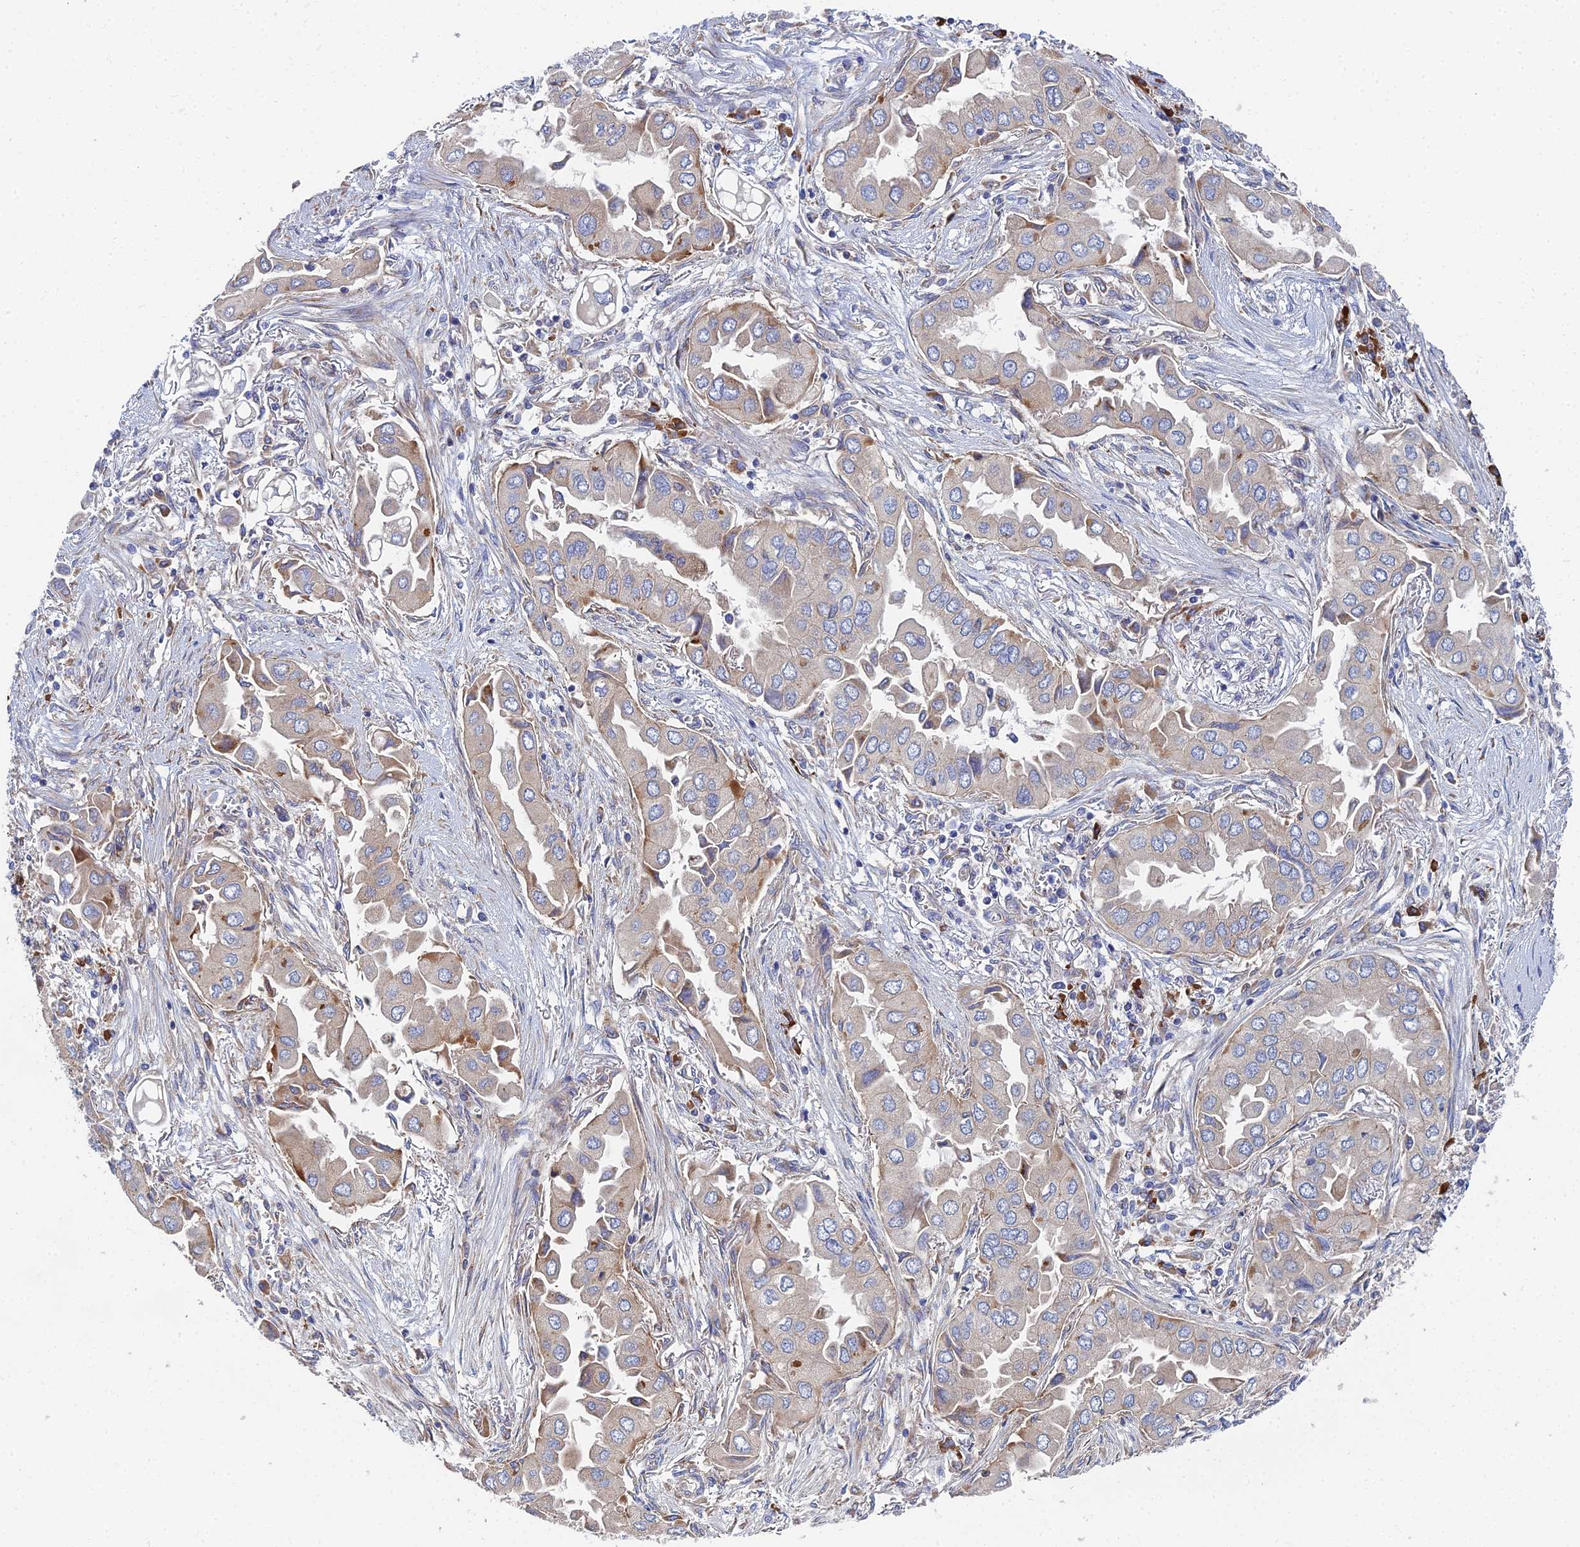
{"staining": {"intensity": "moderate", "quantity": "<25%", "location": "cytoplasmic/membranous"}, "tissue": "lung cancer", "cell_type": "Tumor cells", "image_type": "cancer", "snomed": [{"axis": "morphology", "description": "Adenocarcinoma, NOS"}, {"axis": "topography", "description": "Lung"}], "caption": "Tumor cells display low levels of moderate cytoplasmic/membranous positivity in about <25% of cells in human lung cancer (adenocarcinoma). (Stains: DAB in brown, nuclei in blue, Microscopy: brightfield microscopy at high magnification).", "gene": "CLCN3", "patient": {"sex": "female", "age": 76}}